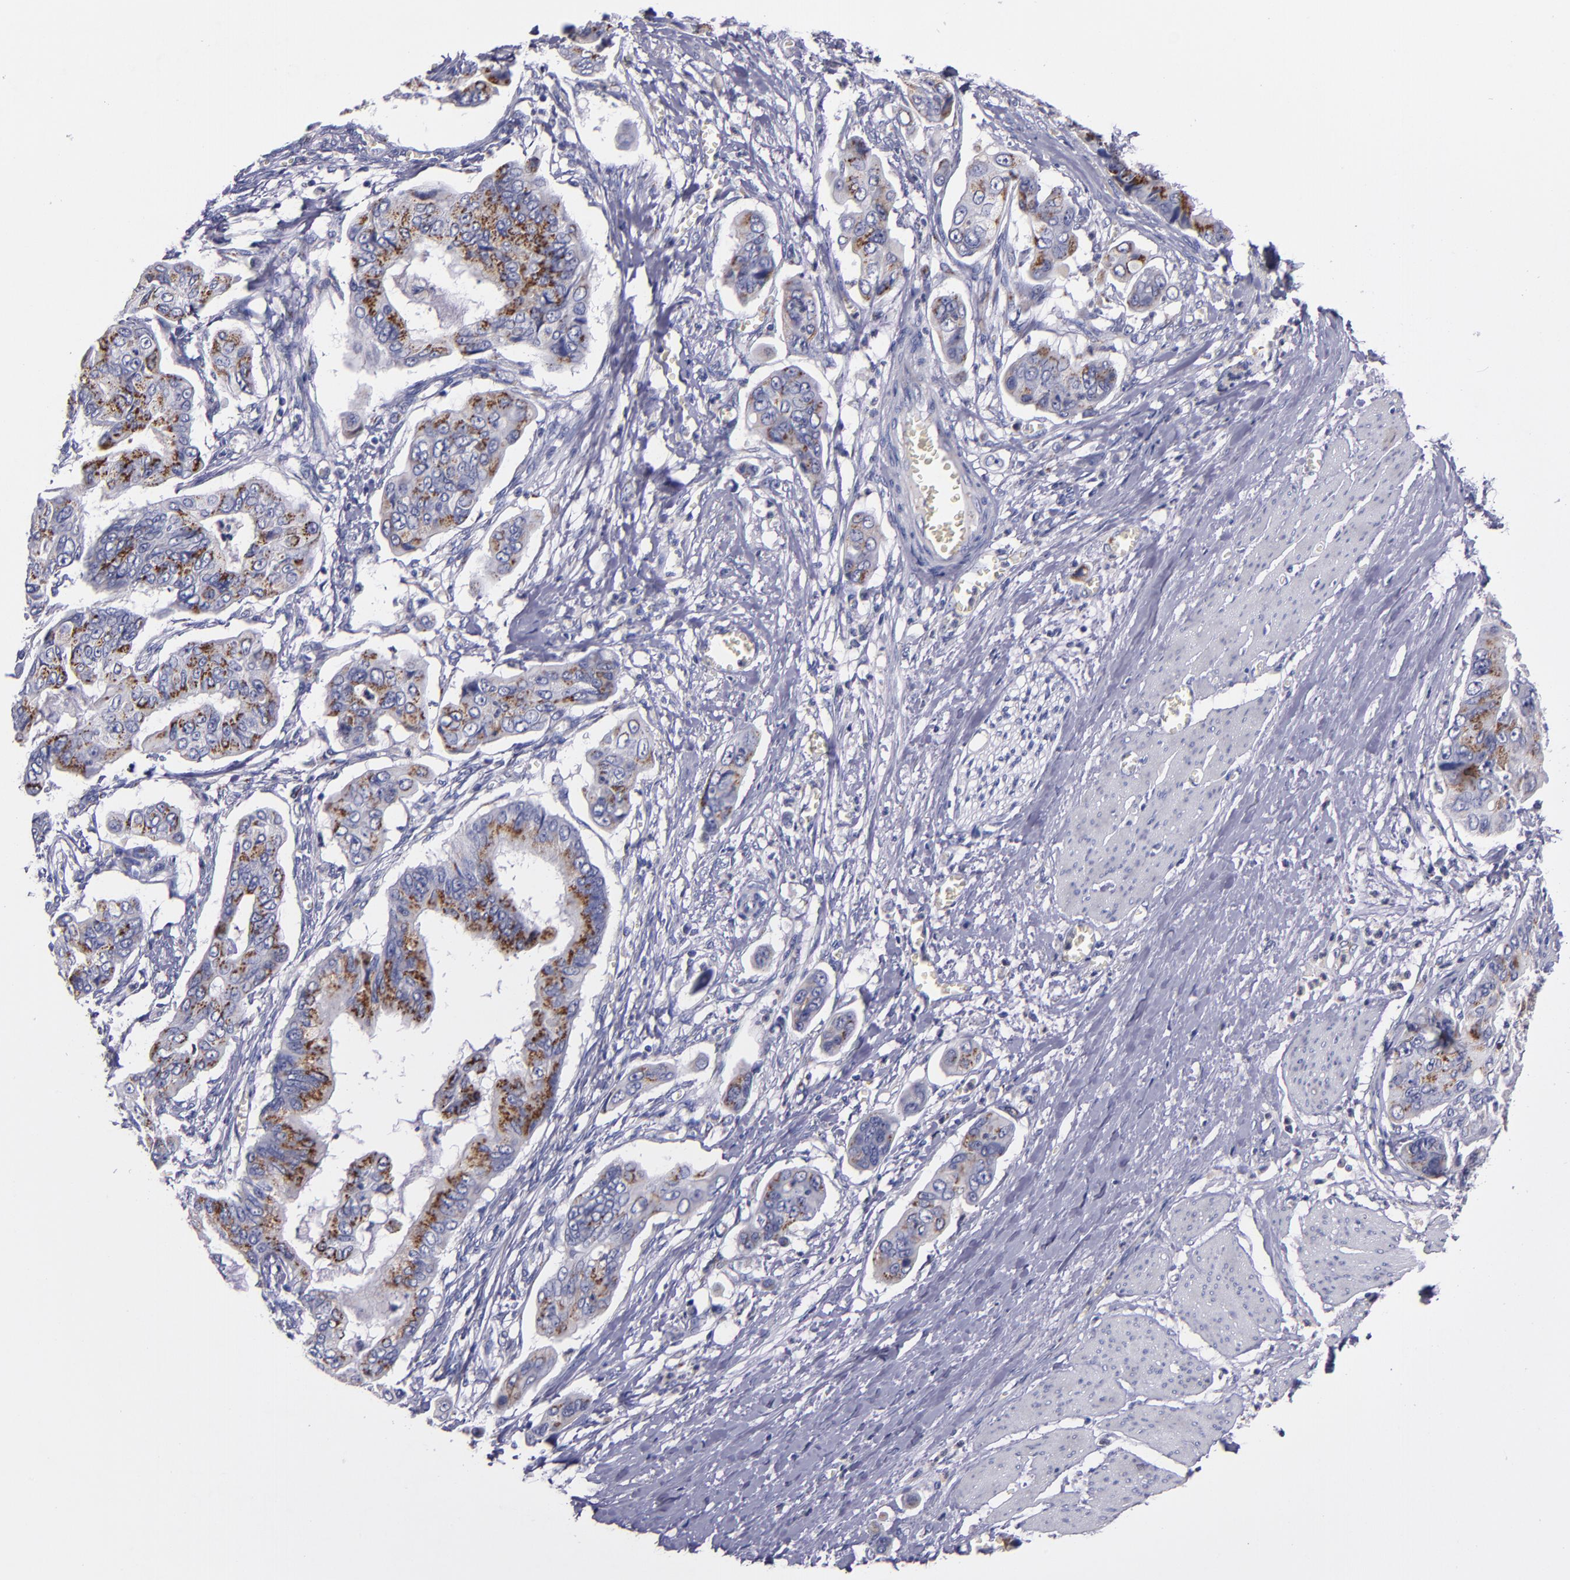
{"staining": {"intensity": "strong", "quantity": ">75%", "location": "cytoplasmic/membranous"}, "tissue": "stomach cancer", "cell_type": "Tumor cells", "image_type": "cancer", "snomed": [{"axis": "morphology", "description": "Adenocarcinoma, NOS"}, {"axis": "topography", "description": "Stomach, upper"}], "caption": "Stomach cancer was stained to show a protein in brown. There is high levels of strong cytoplasmic/membranous staining in about >75% of tumor cells. (Brightfield microscopy of DAB IHC at high magnification).", "gene": "RAB41", "patient": {"sex": "male", "age": 80}}